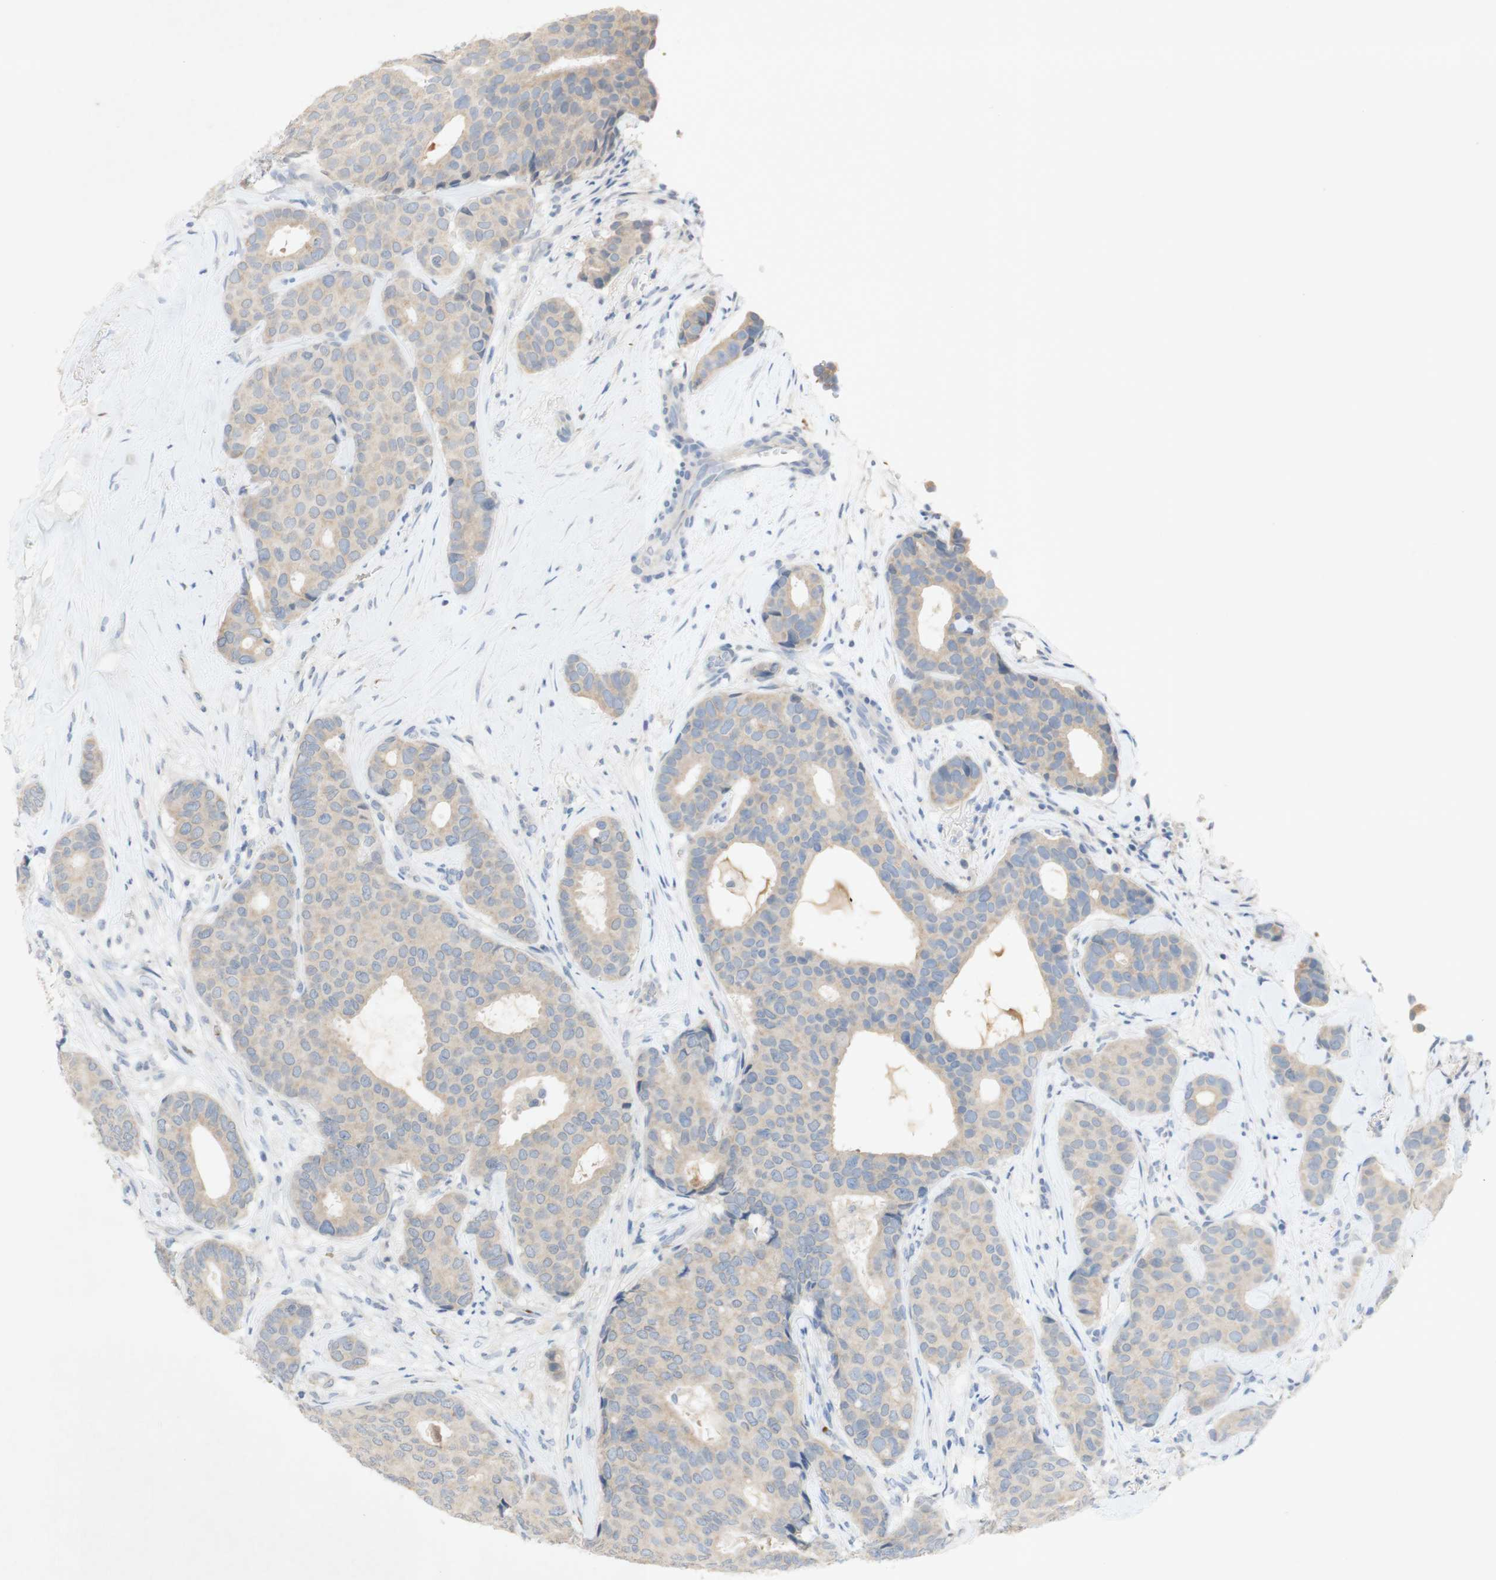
{"staining": {"intensity": "weak", "quantity": "25%-75%", "location": "cytoplasmic/membranous"}, "tissue": "breast cancer", "cell_type": "Tumor cells", "image_type": "cancer", "snomed": [{"axis": "morphology", "description": "Duct carcinoma"}, {"axis": "topography", "description": "Breast"}], "caption": "IHC histopathology image of neoplastic tissue: breast cancer (intraductal carcinoma) stained using IHC demonstrates low levels of weak protein expression localized specifically in the cytoplasmic/membranous of tumor cells, appearing as a cytoplasmic/membranous brown color.", "gene": "EPO", "patient": {"sex": "female", "age": 75}}